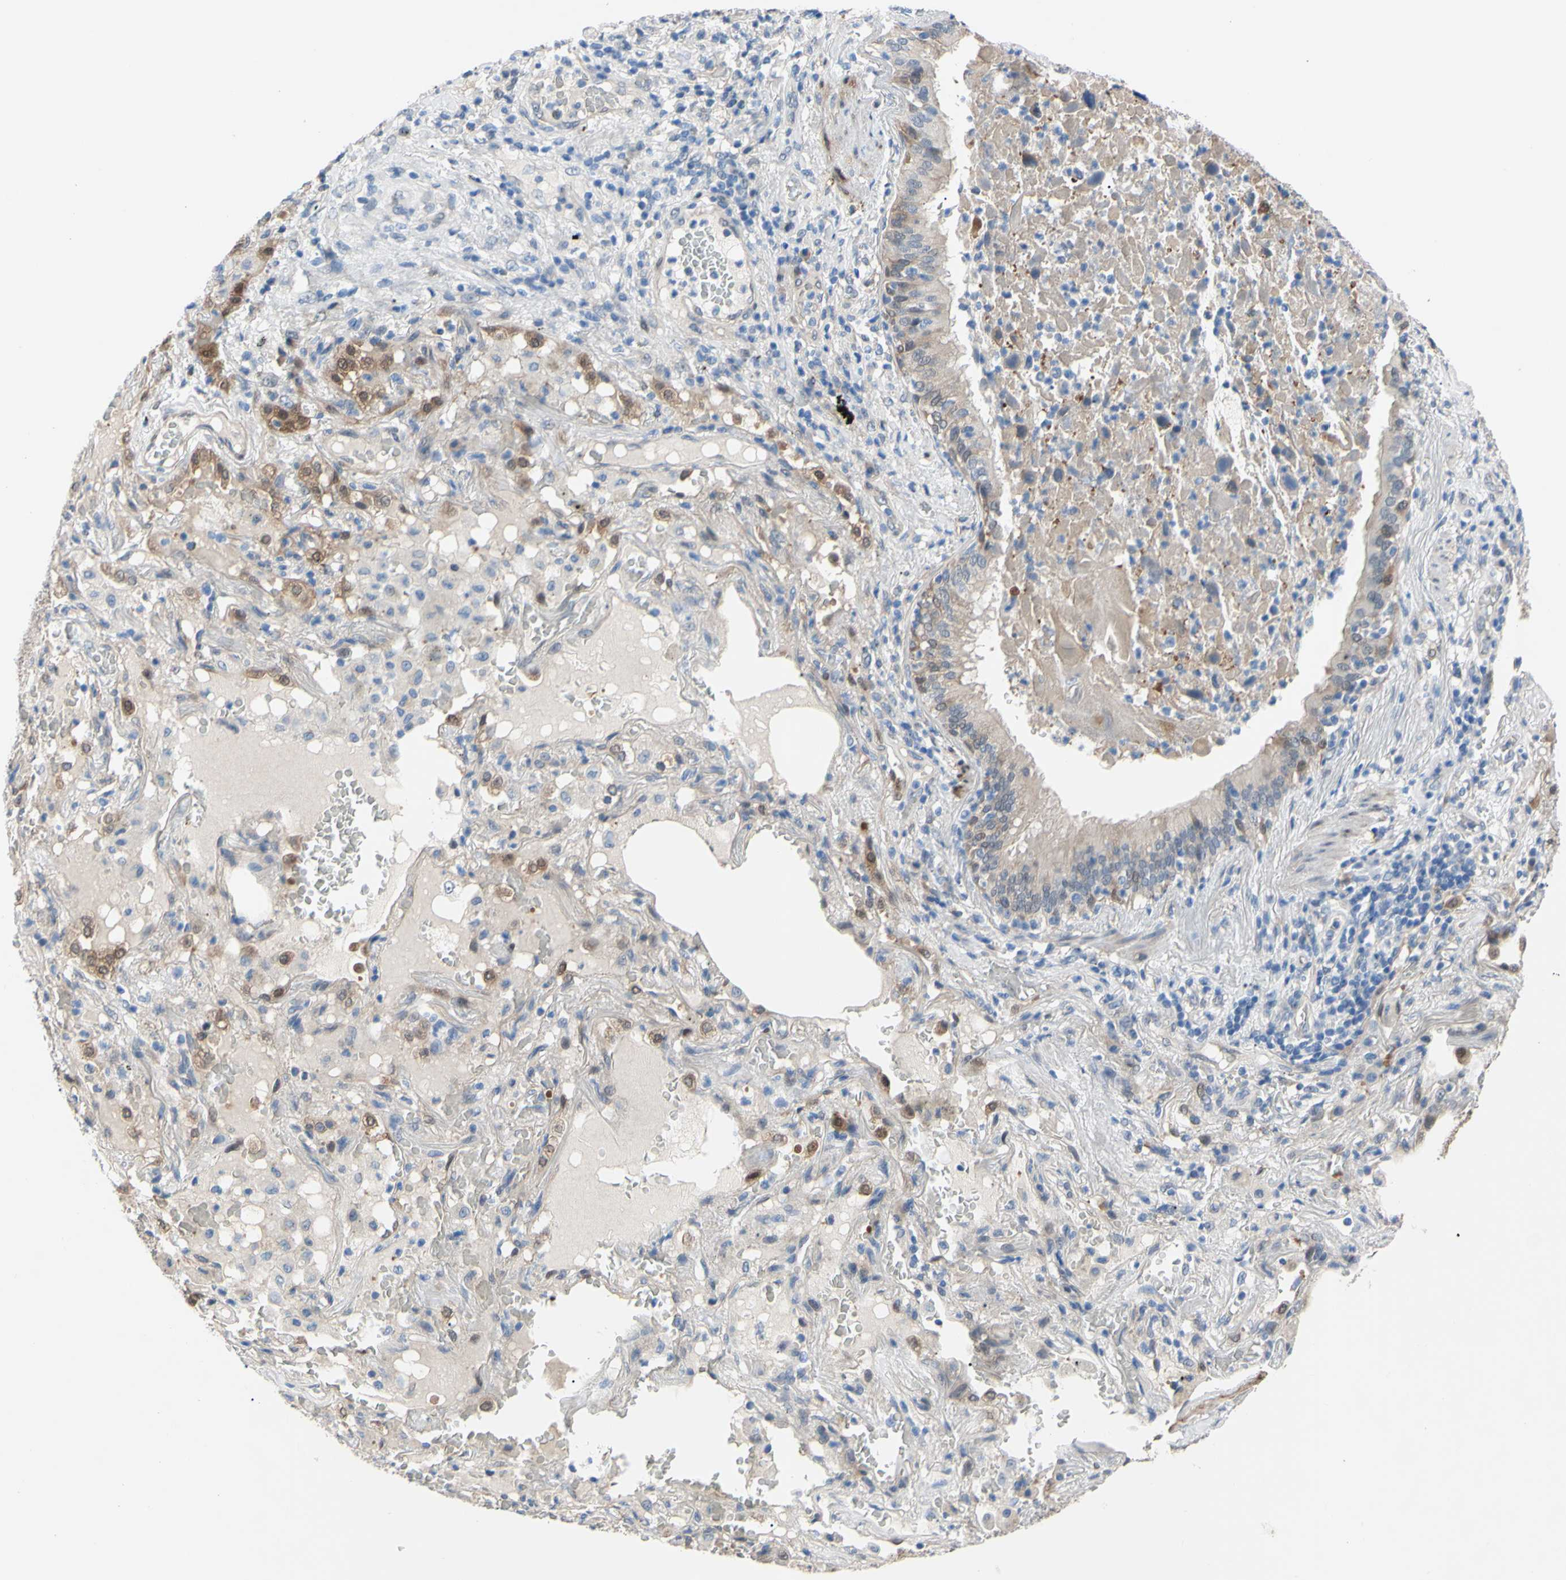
{"staining": {"intensity": "weak", "quantity": ">75%", "location": "cytoplasmic/membranous"}, "tissue": "lung cancer", "cell_type": "Tumor cells", "image_type": "cancer", "snomed": [{"axis": "morphology", "description": "Squamous cell carcinoma, NOS"}, {"axis": "topography", "description": "Lung"}], "caption": "Protein staining of lung cancer (squamous cell carcinoma) tissue reveals weak cytoplasmic/membranous expression in about >75% of tumor cells. Nuclei are stained in blue.", "gene": "NOL3", "patient": {"sex": "male", "age": 57}}